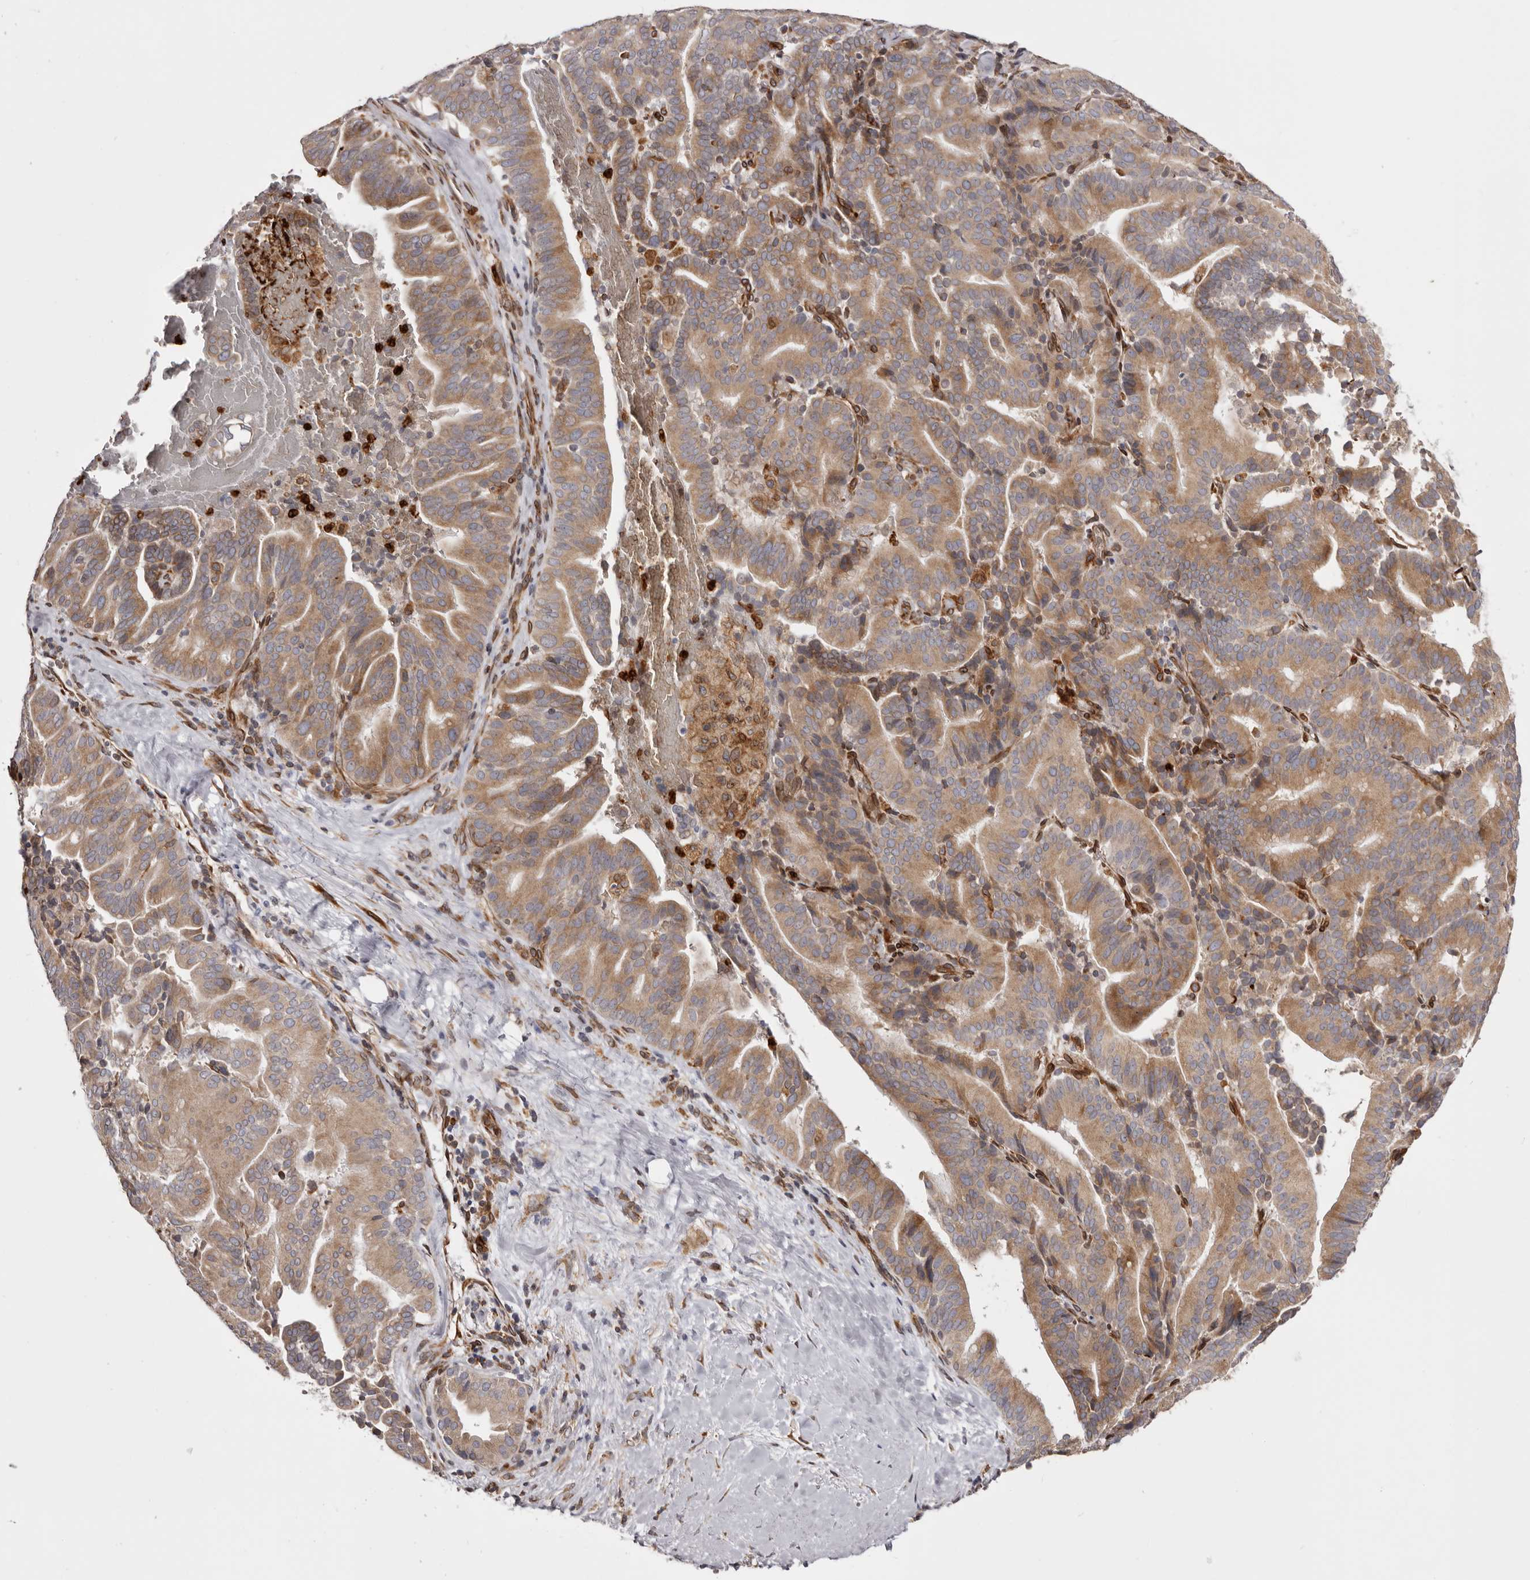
{"staining": {"intensity": "moderate", "quantity": ">75%", "location": "cytoplasmic/membranous"}, "tissue": "liver cancer", "cell_type": "Tumor cells", "image_type": "cancer", "snomed": [{"axis": "morphology", "description": "Cholangiocarcinoma"}, {"axis": "topography", "description": "Liver"}], "caption": "Liver cancer (cholangiocarcinoma) stained for a protein (brown) exhibits moderate cytoplasmic/membranous positive expression in approximately >75% of tumor cells.", "gene": "C4orf3", "patient": {"sex": "female", "age": 75}}